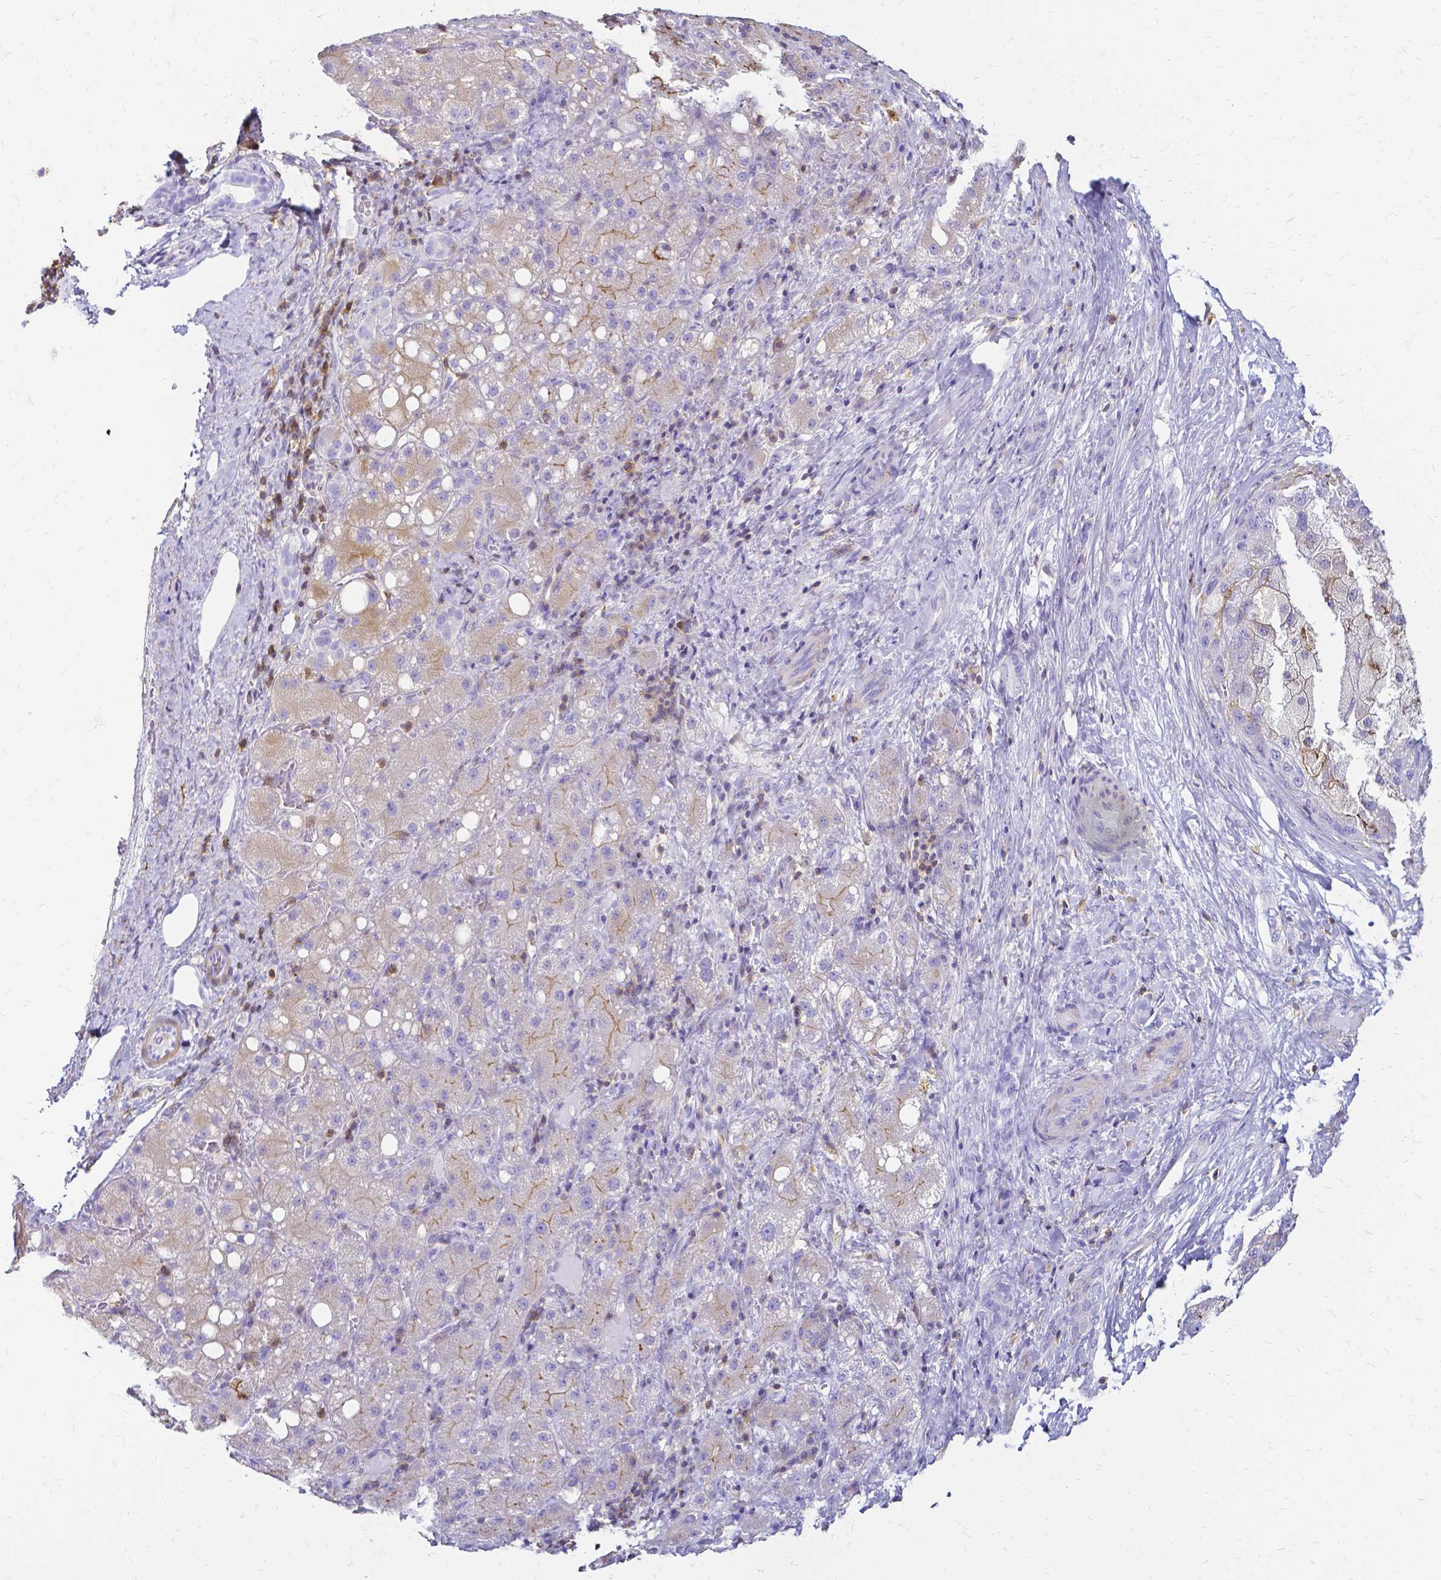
{"staining": {"intensity": "moderate", "quantity": "<25%", "location": "cytoplasmic/membranous"}, "tissue": "liver cancer", "cell_type": "Tumor cells", "image_type": "cancer", "snomed": [{"axis": "morphology", "description": "Carcinoma, Hepatocellular, NOS"}, {"axis": "topography", "description": "Liver"}], "caption": "Tumor cells demonstrate low levels of moderate cytoplasmic/membranous positivity in approximately <25% of cells in human hepatocellular carcinoma (liver).", "gene": "HSPA12A", "patient": {"sex": "male", "age": 67}}